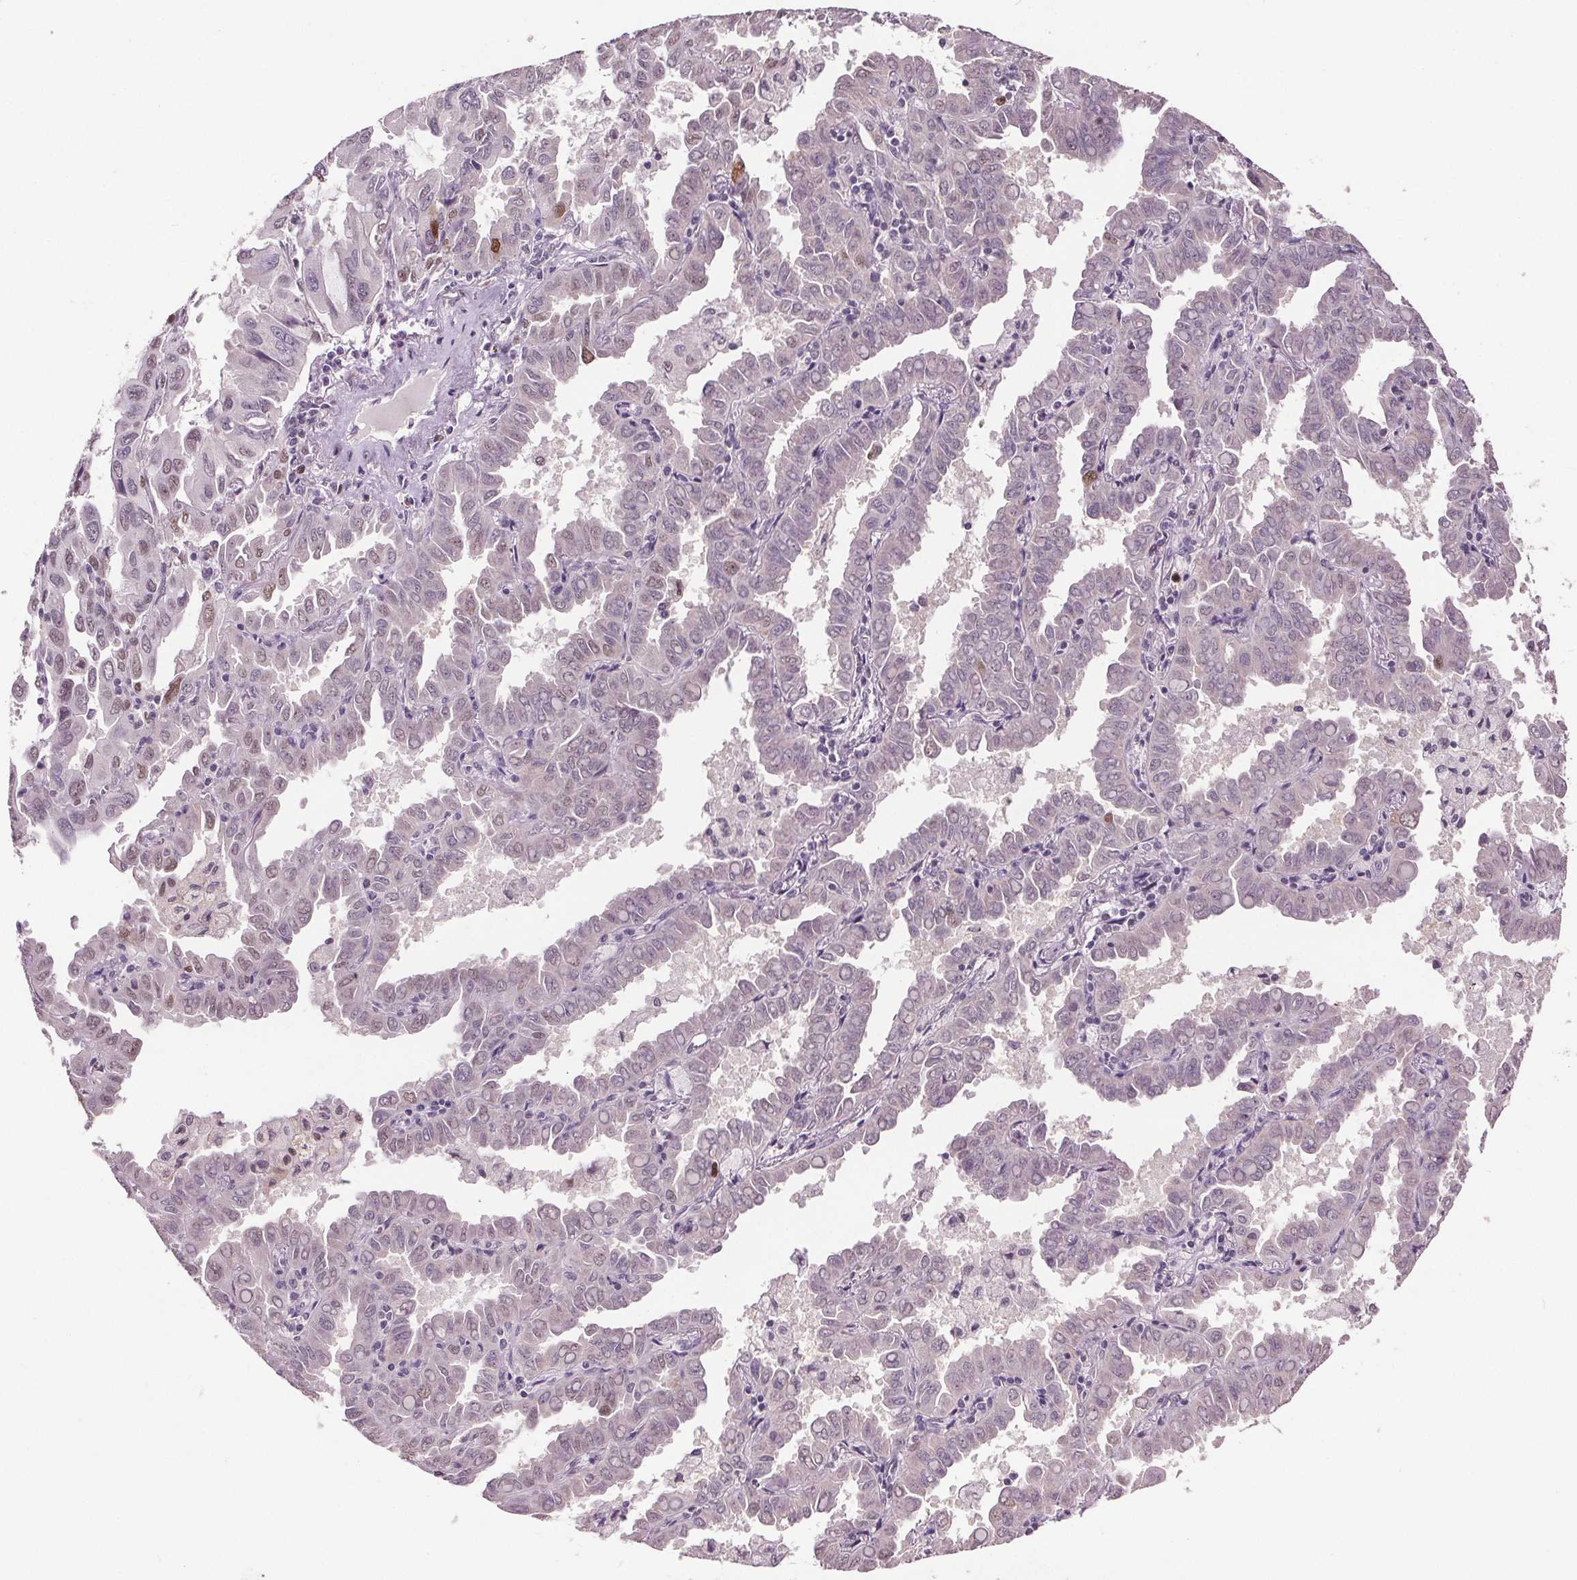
{"staining": {"intensity": "weak", "quantity": "<25%", "location": "nuclear"}, "tissue": "lung cancer", "cell_type": "Tumor cells", "image_type": "cancer", "snomed": [{"axis": "morphology", "description": "Adenocarcinoma, NOS"}, {"axis": "topography", "description": "Lung"}], "caption": "Tumor cells show no significant staining in lung cancer (adenocarcinoma).", "gene": "CENPF", "patient": {"sex": "male", "age": 64}}